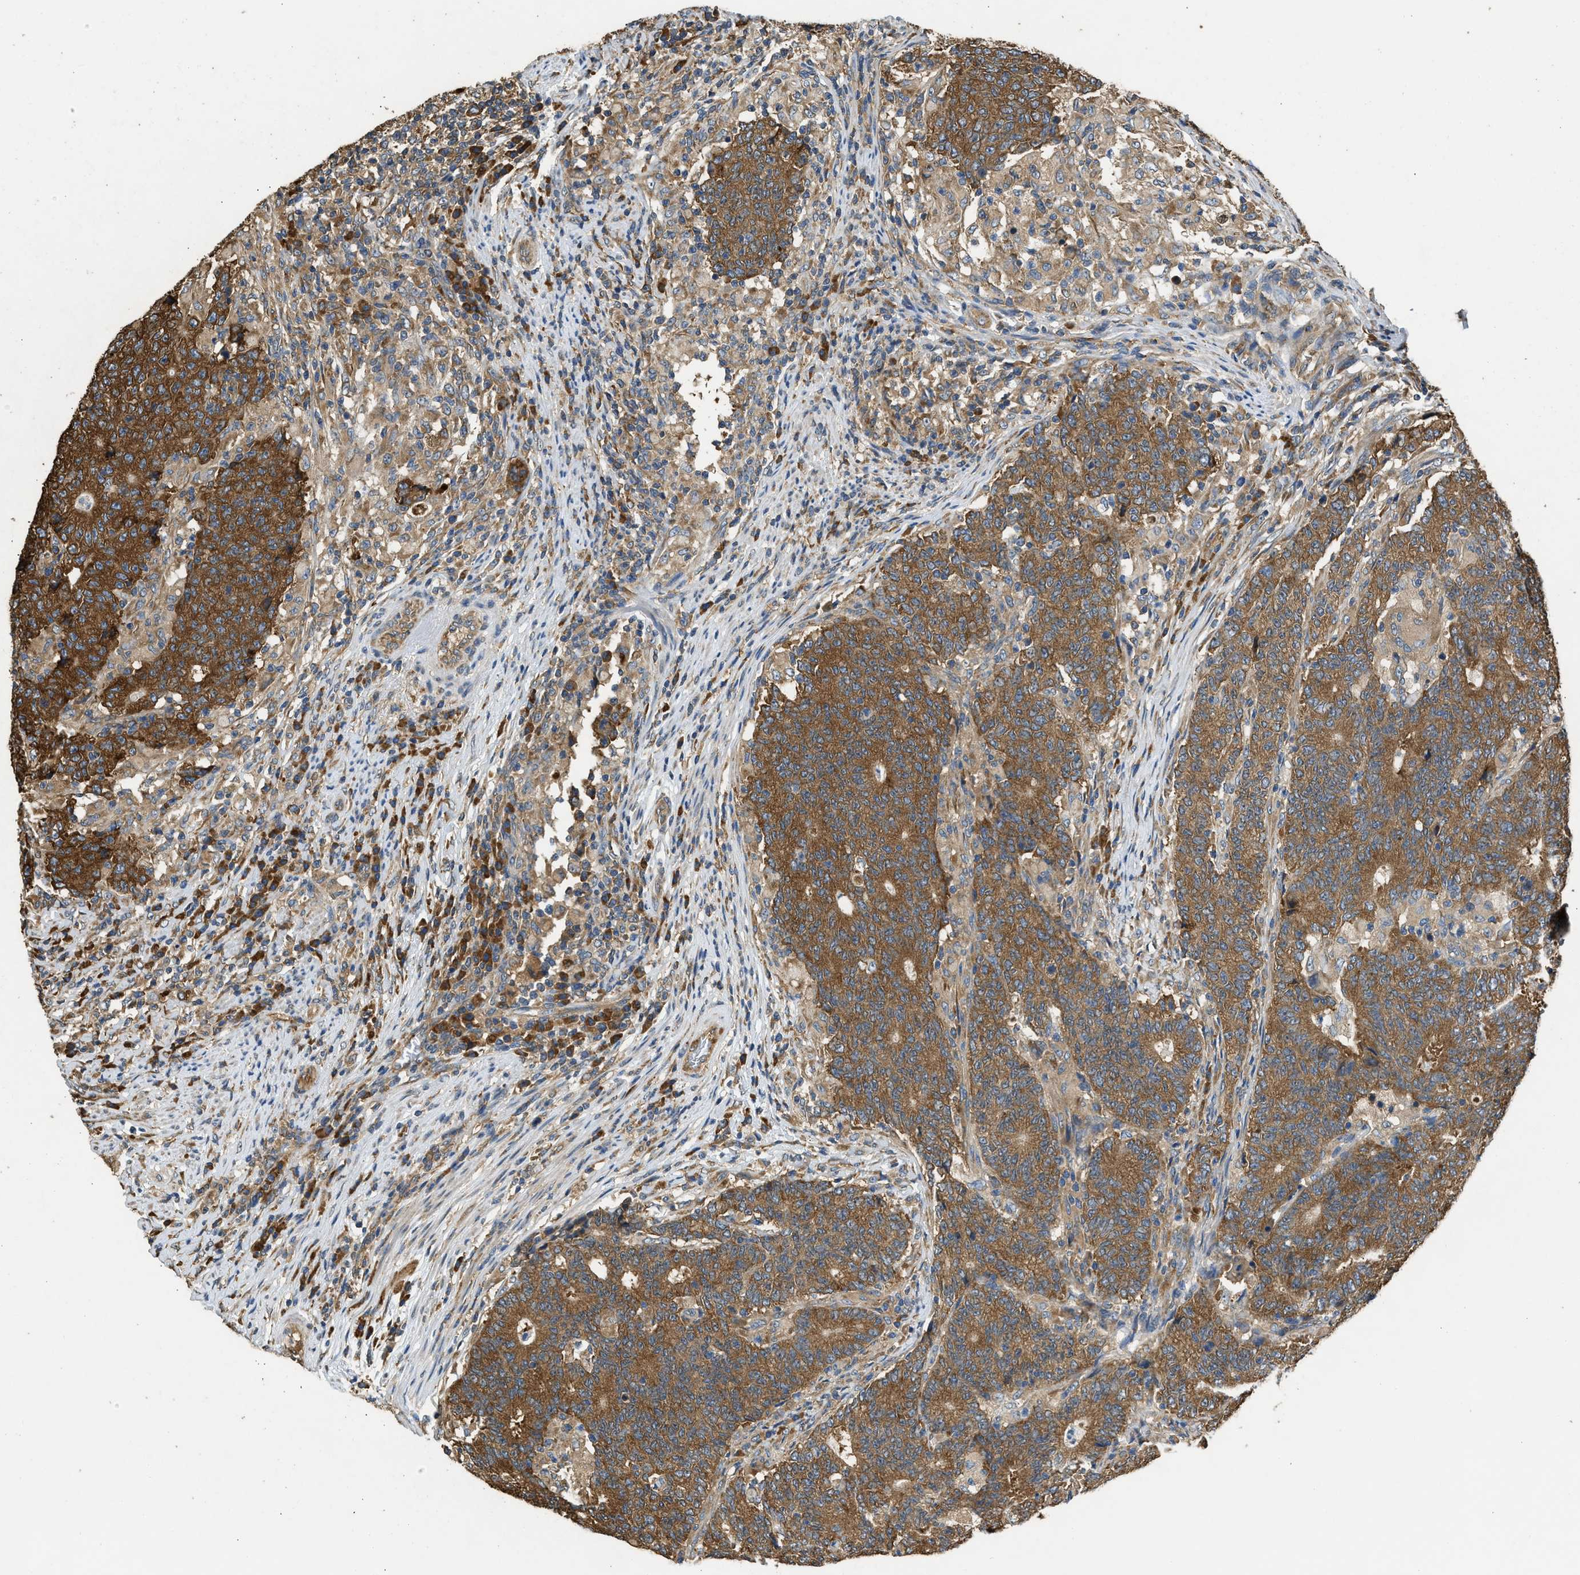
{"staining": {"intensity": "strong", "quantity": ">75%", "location": "cytoplasmic/membranous"}, "tissue": "colorectal cancer", "cell_type": "Tumor cells", "image_type": "cancer", "snomed": [{"axis": "morphology", "description": "Normal tissue, NOS"}, {"axis": "morphology", "description": "Adenocarcinoma, NOS"}, {"axis": "topography", "description": "Colon"}], "caption": "Human colorectal adenocarcinoma stained for a protein (brown) reveals strong cytoplasmic/membranous positive expression in about >75% of tumor cells.", "gene": "SLC36A4", "patient": {"sex": "female", "age": 75}}